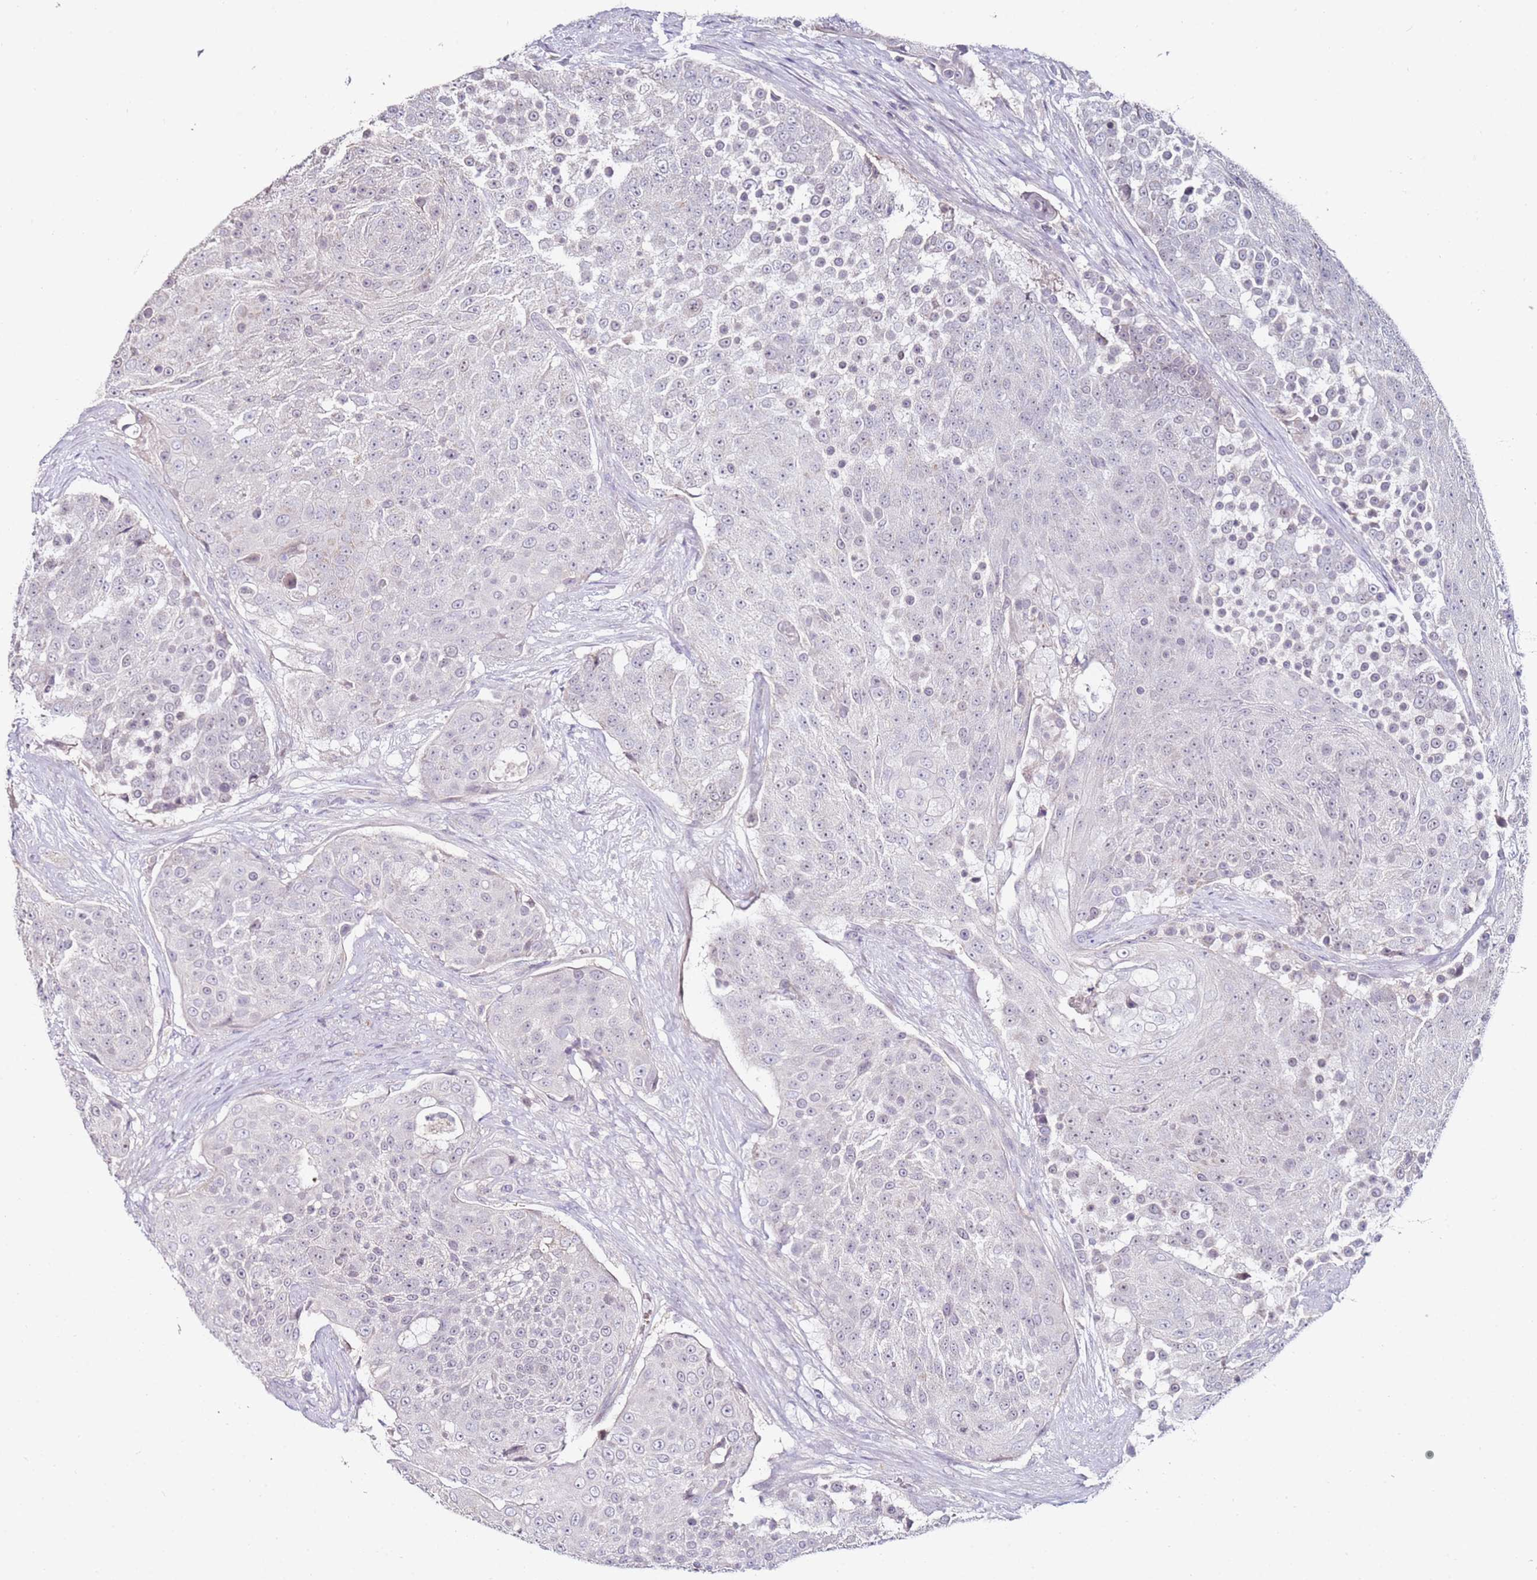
{"staining": {"intensity": "negative", "quantity": "none", "location": "none"}, "tissue": "urothelial cancer", "cell_type": "Tumor cells", "image_type": "cancer", "snomed": [{"axis": "morphology", "description": "Urothelial carcinoma, High grade"}, {"axis": "topography", "description": "Urinary bladder"}], "caption": "There is no significant expression in tumor cells of urothelial cancer.", "gene": "RARS2", "patient": {"sex": "female", "age": 63}}